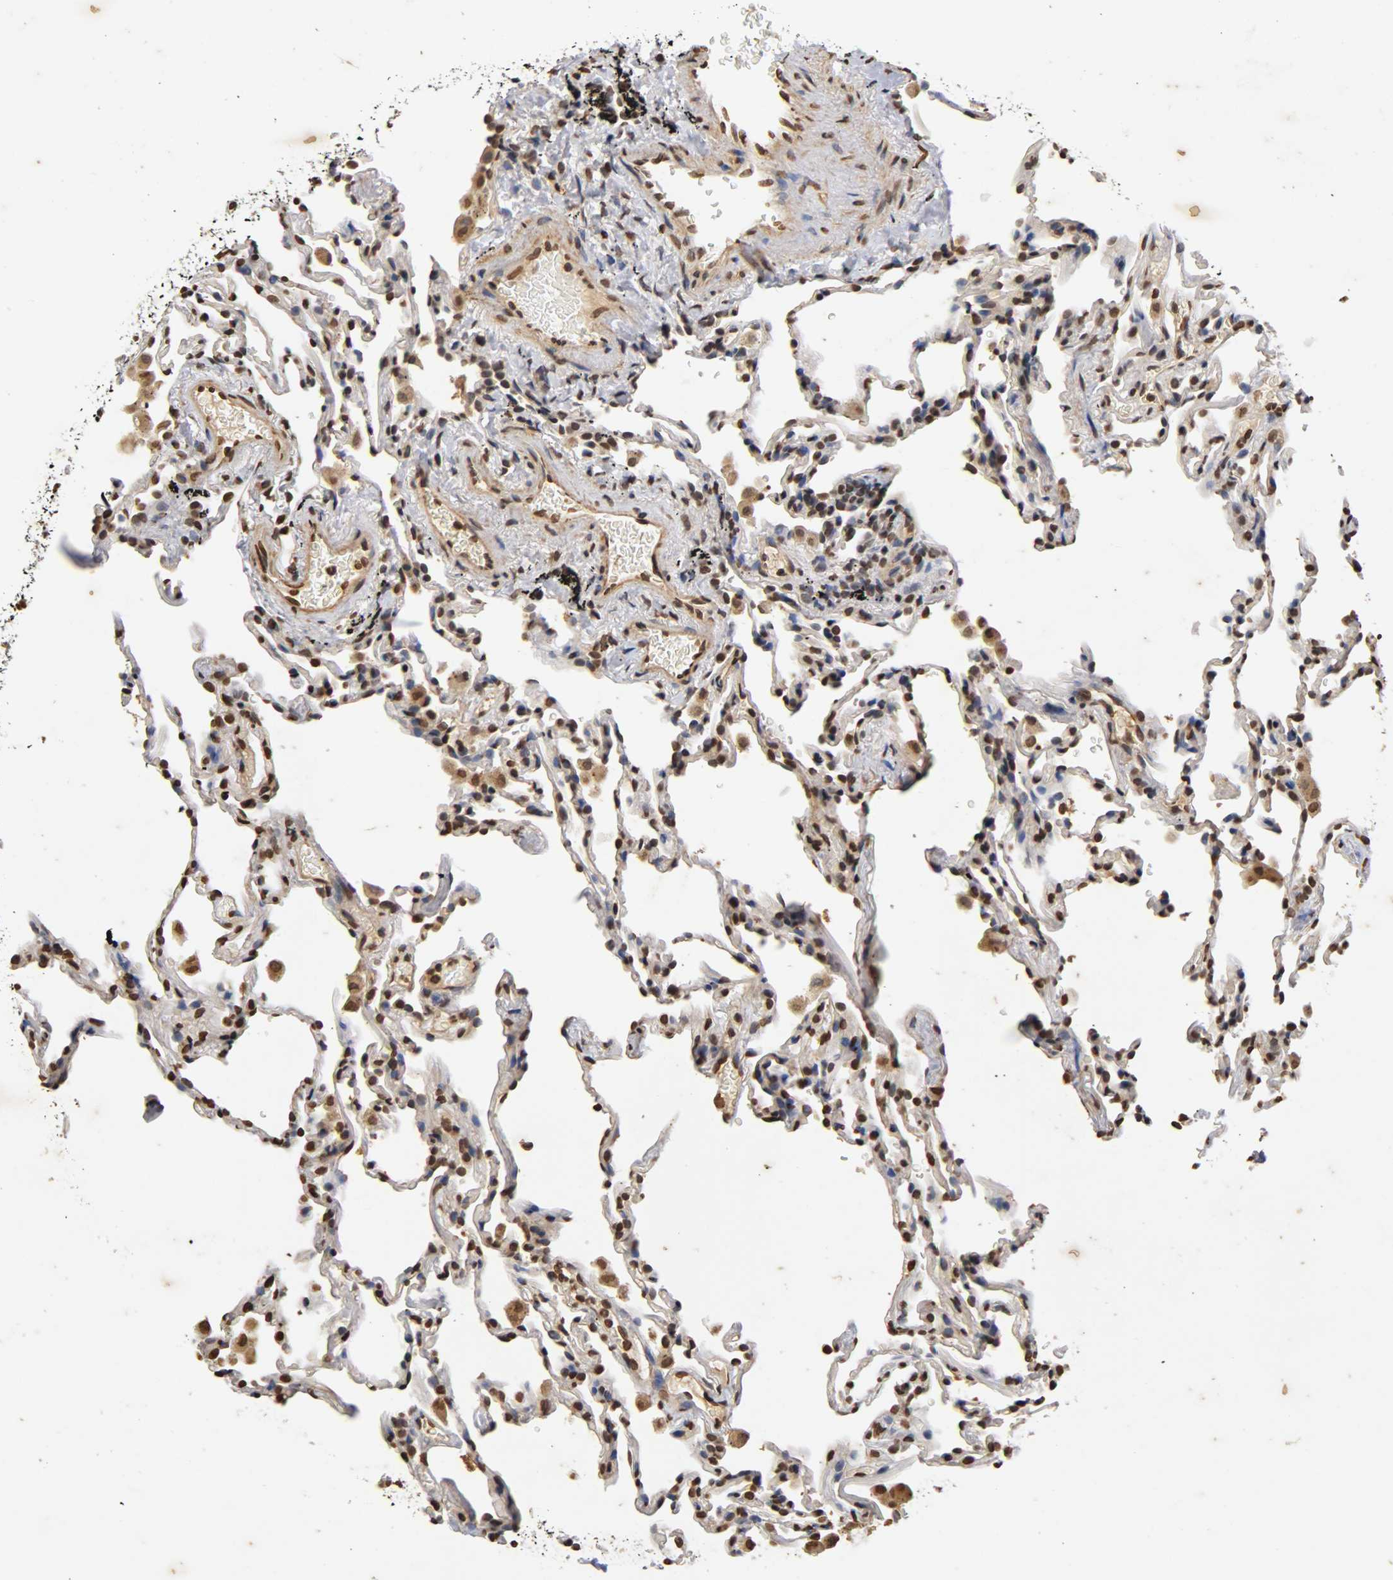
{"staining": {"intensity": "moderate", "quantity": ">75%", "location": "nuclear"}, "tissue": "lung", "cell_type": "Alveolar cells", "image_type": "normal", "snomed": [{"axis": "morphology", "description": "Normal tissue, NOS"}, {"axis": "morphology", "description": "Soft tissue tumor metastatic"}, {"axis": "topography", "description": "Lung"}], "caption": "This image demonstrates IHC staining of normal human lung, with medium moderate nuclear staining in approximately >75% of alveolar cells.", "gene": "ERCC2", "patient": {"sex": "male", "age": 59}}